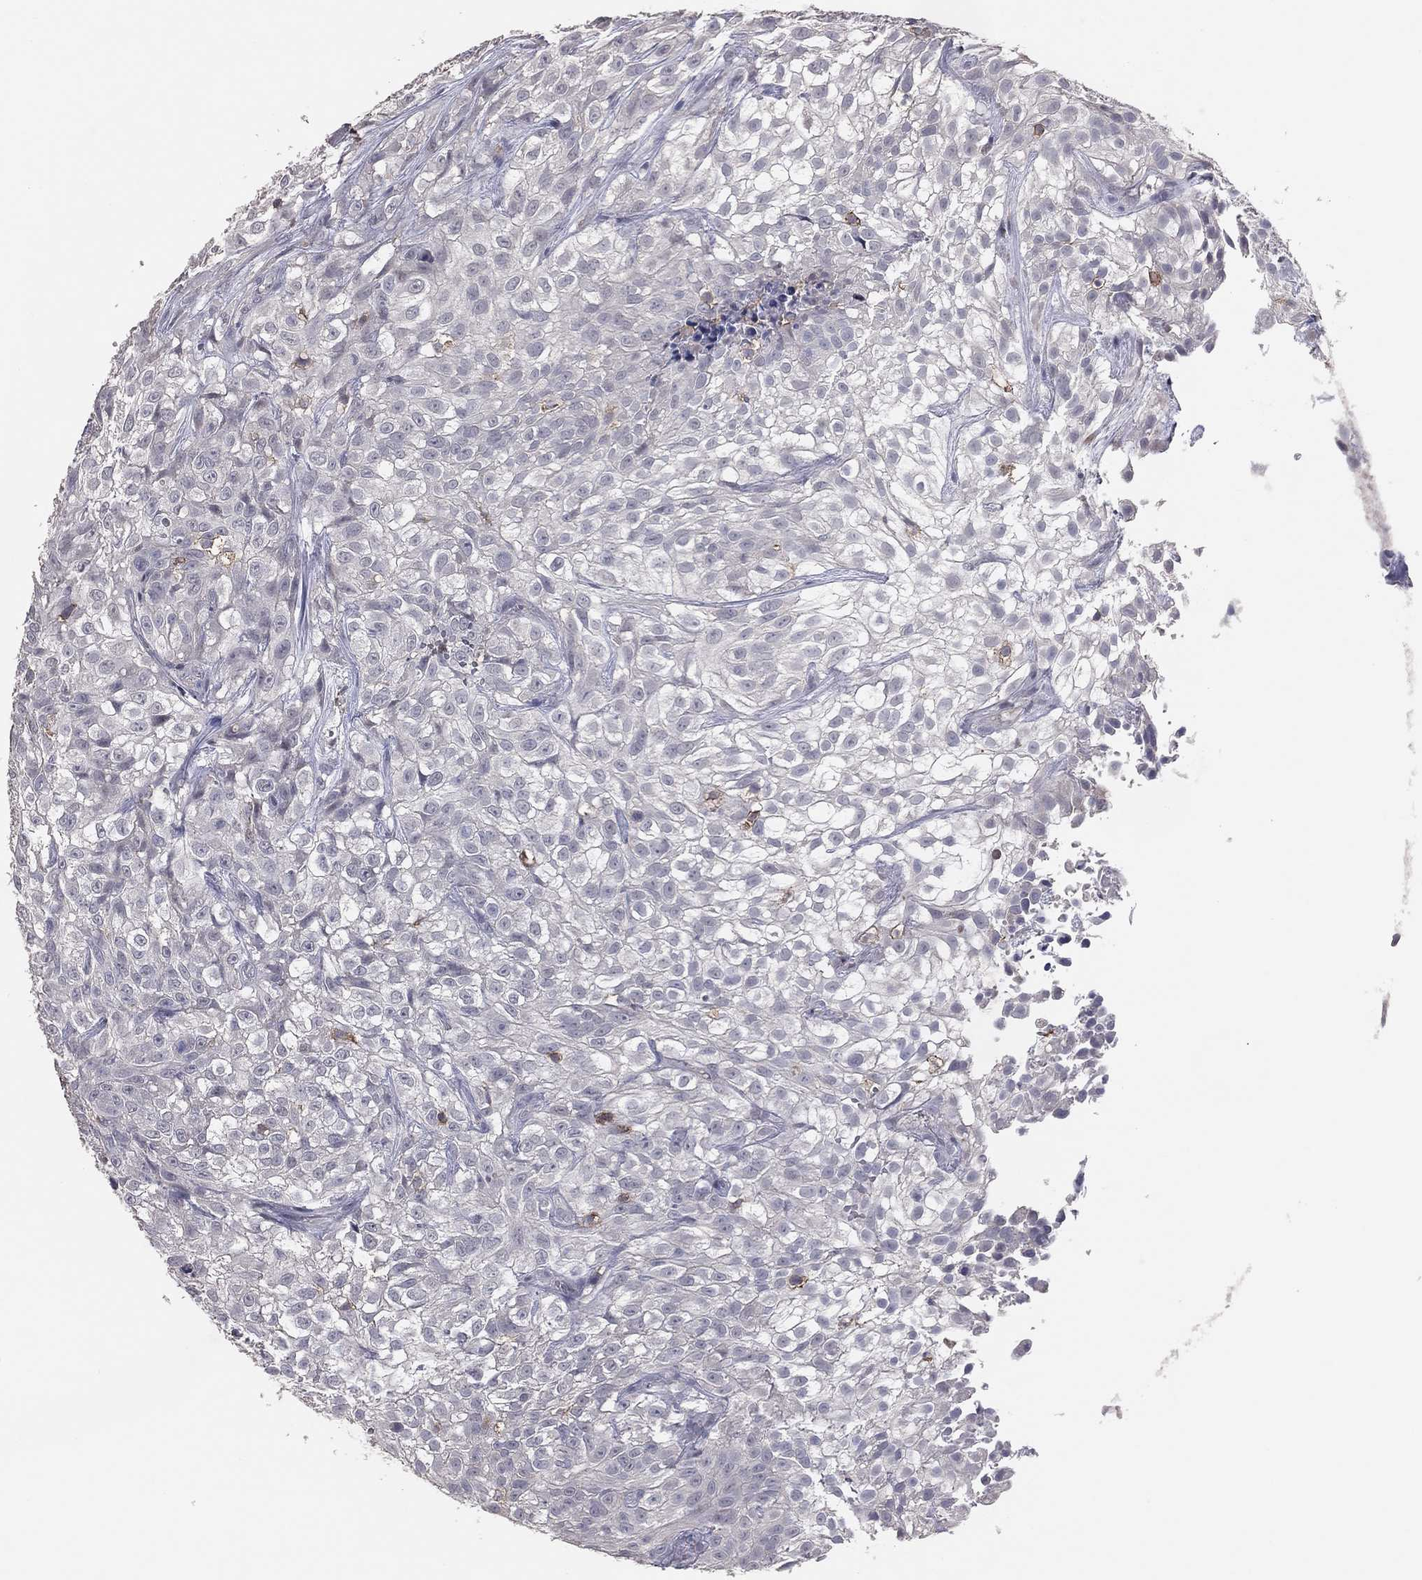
{"staining": {"intensity": "negative", "quantity": "none", "location": "none"}, "tissue": "urothelial cancer", "cell_type": "Tumor cells", "image_type": "cancer", "snomed": [{"axis": "morphology", "description": "Urothelial carcinoma, High grade"}, {"axis": "topography", "description": "Urinary bladder"}], "caption": "Tumor cells are negative for protein expression in human urothelial cancer. Brightfield microscopy of IHC stained with DAB (3,3'-diaminobenzidine) (brown) and hematoxylin (blue), captured at high magnification.", "gene": "PSTPIP1", "patient": {"sex": "male", "age": 56}}